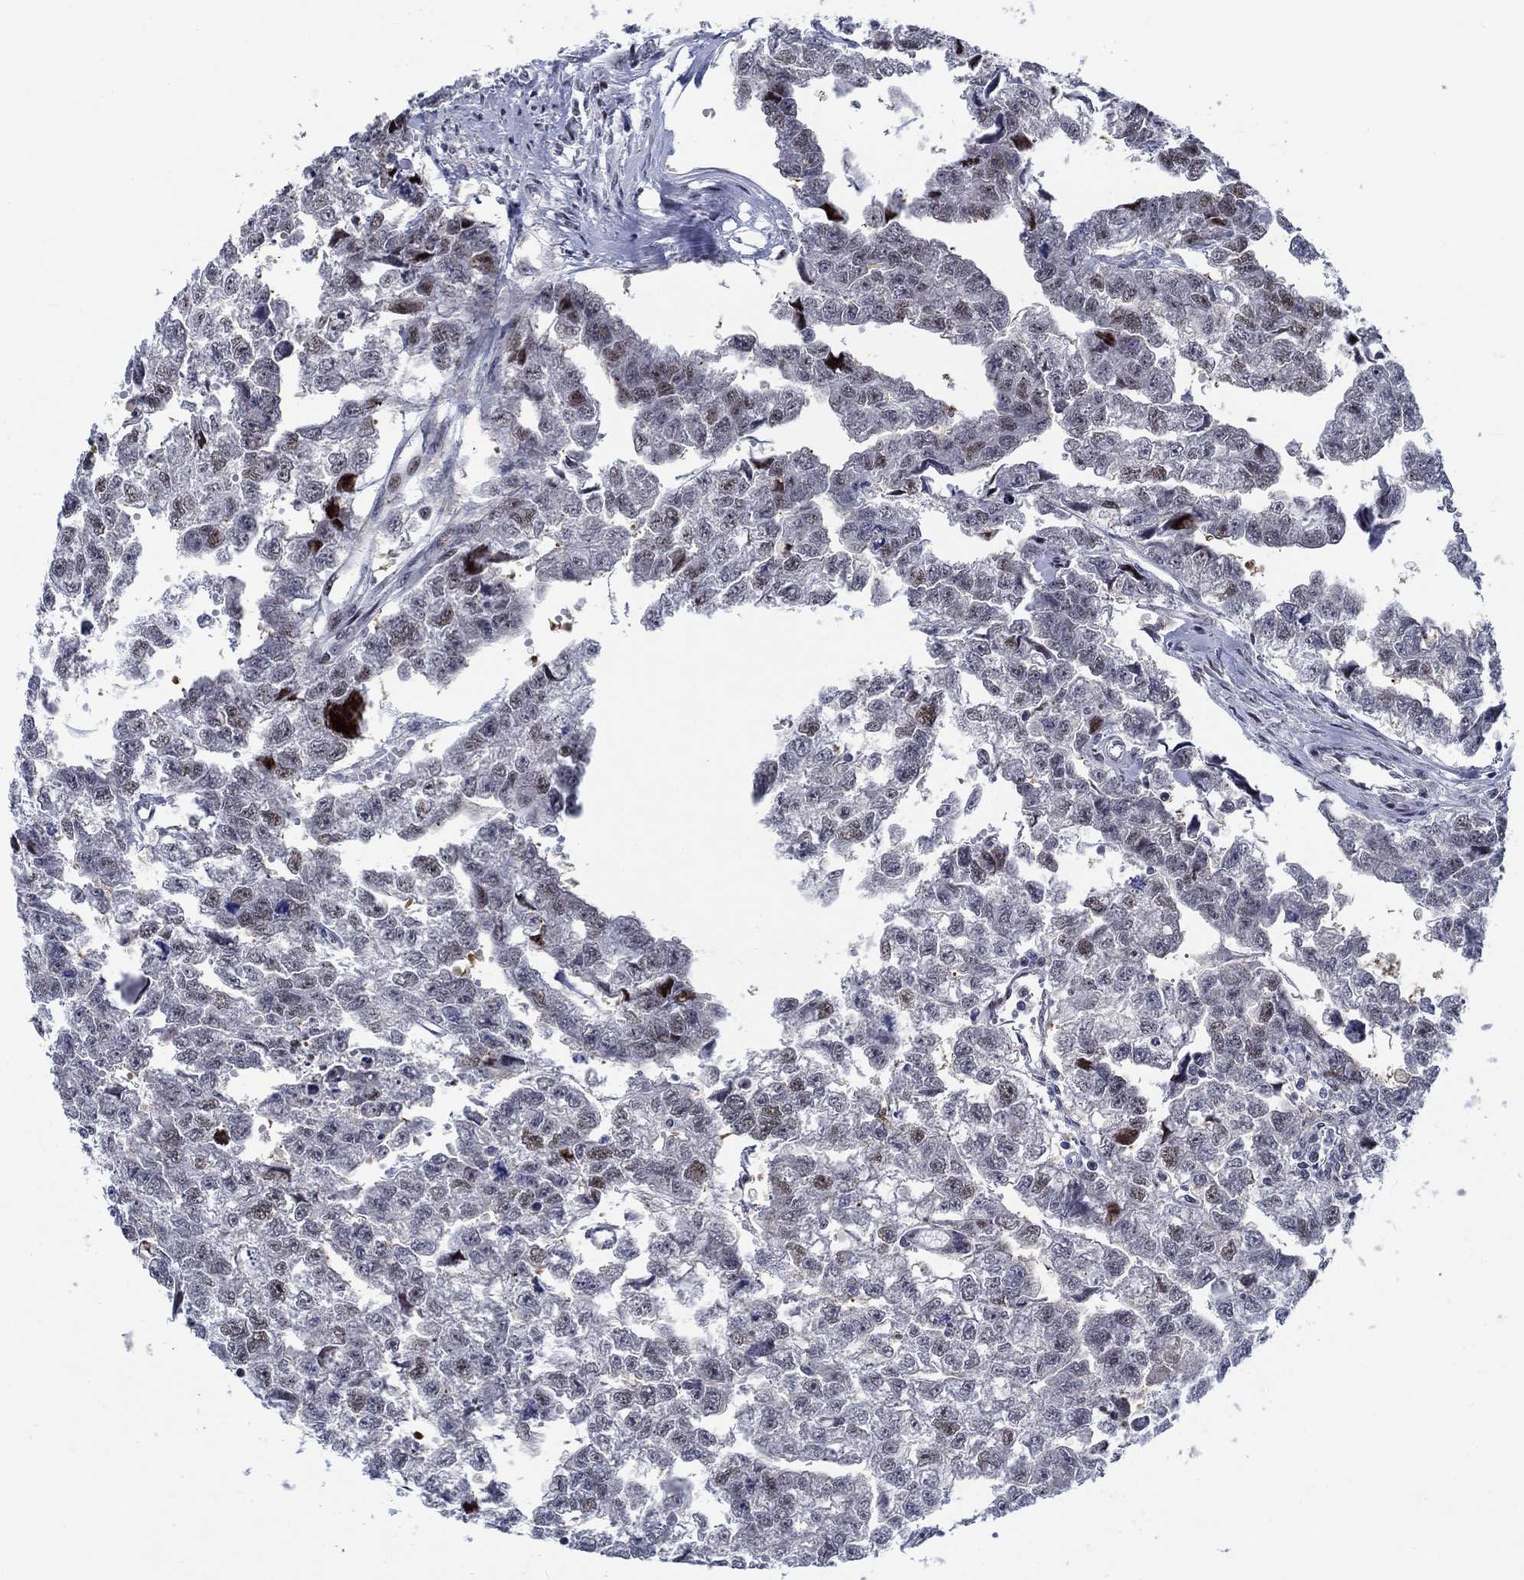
{"staining": {"intensity": "moderate", "quantity": "<25%", "location": "nuclear"}, "tissue": "testis cancer", "cell_type": "Tumor cells", "image_type": "cancer", "snomed": [{"axis": "morphology", "description": "Carcinoma, Embryonal, NOS"}, {"axis": "morphology", "description": "Teratoma, malignant, NOS"}, {"axis": "topography", "description": "Testis"}], "caption": "This photomicrograph displays testis embryonal carcinoma stained with immunohistochemistry to label a protein in brown. The nuclear of tumor cells show moderate positivity for the protein. Nuclei are counter-stained blue.", "gene": "NEU3", "patient": {"sex": "male", "age": 44}}